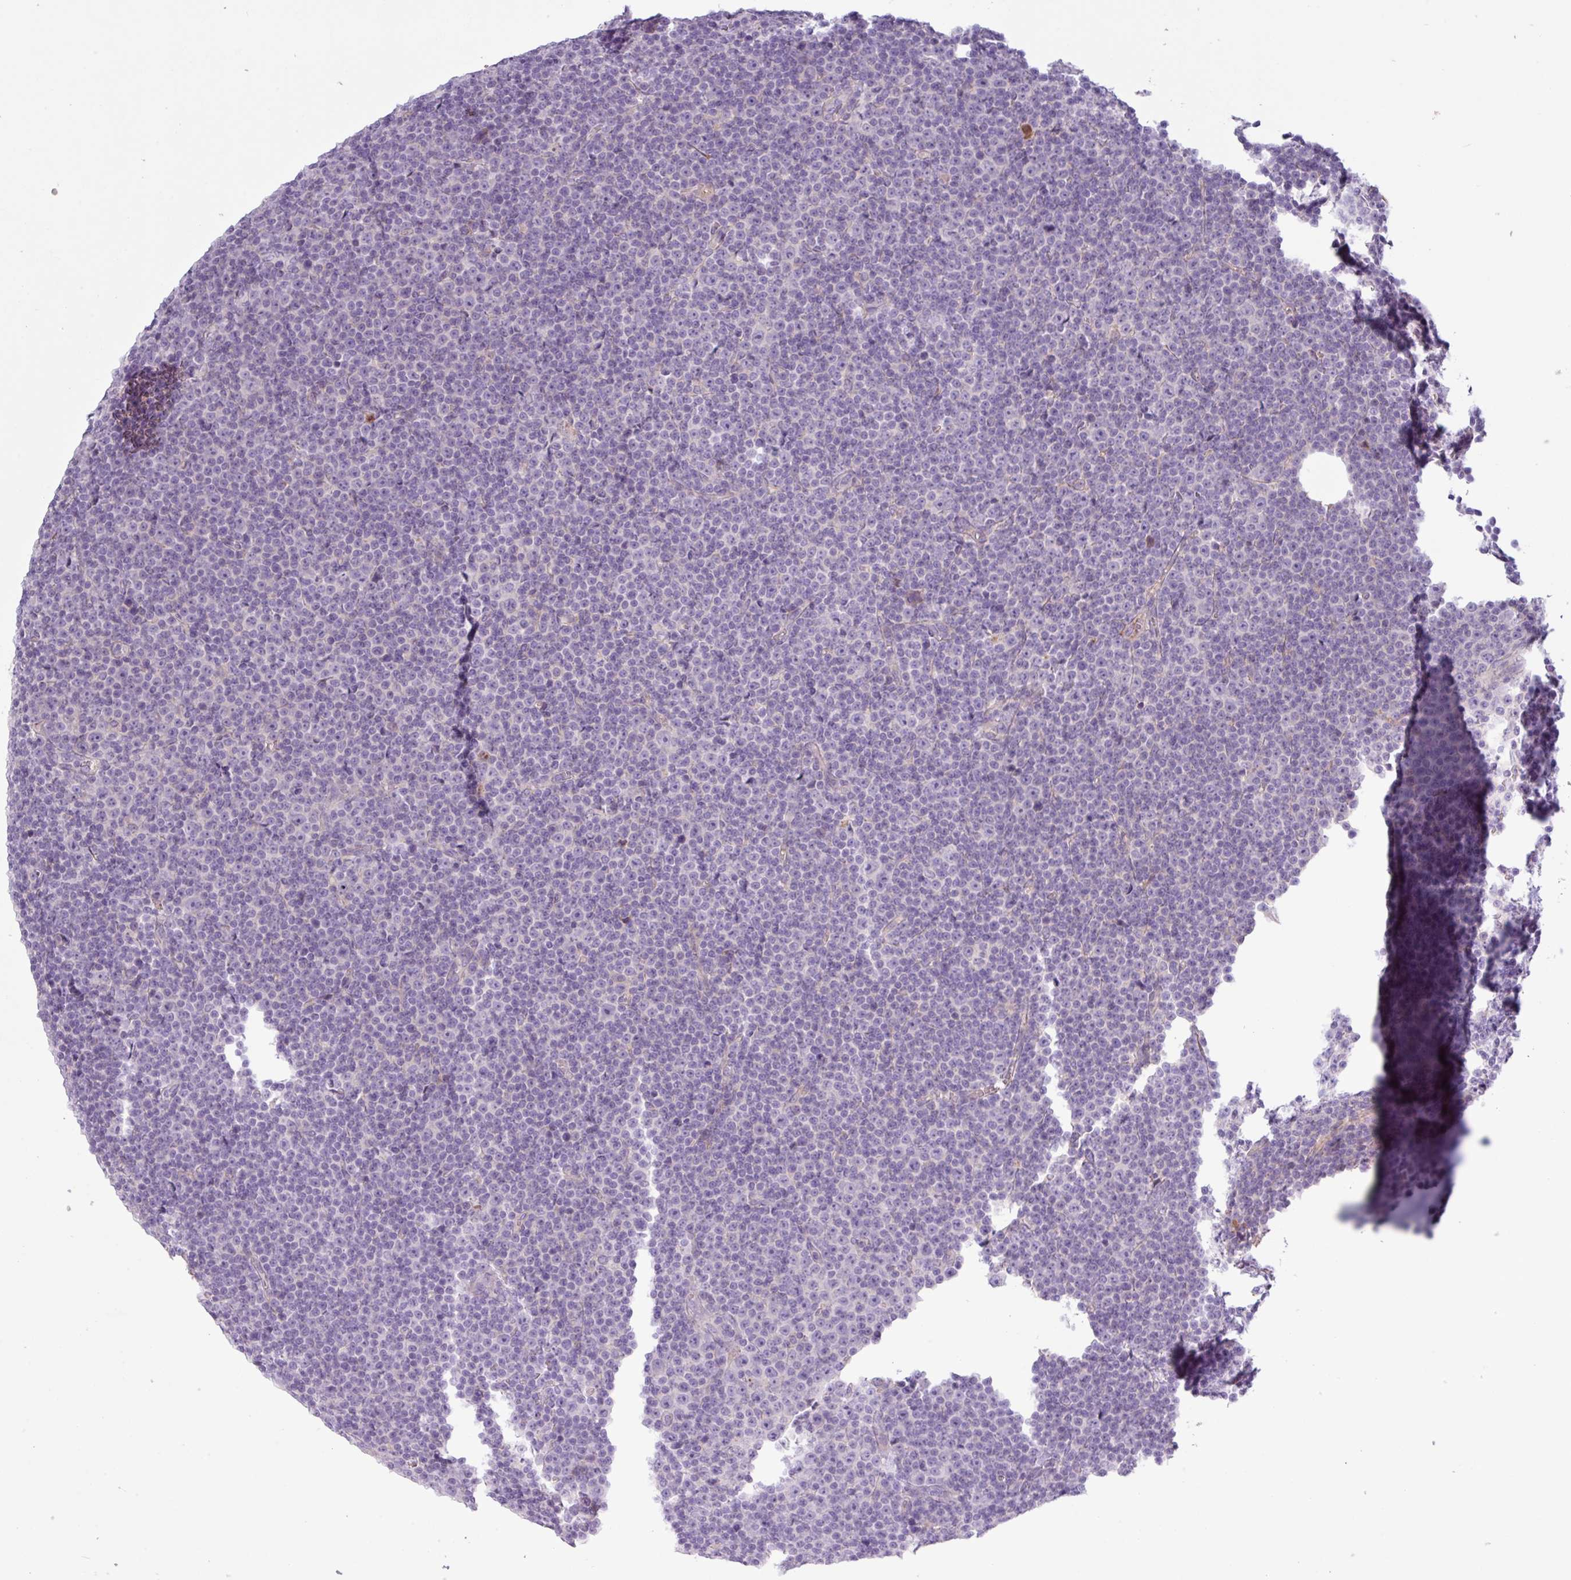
{"staining": {"intensity": "negative", "quantity": "none", "location": "none"}, "tissue": "lymphoma", "cell_type": "Tumor cells", "image_type": "cancer", "snomed": [{"axis": "morphology", "description": "Malignant lymphoma, non-Hodgkin's type, Low grade"}, {"axis": "topography", "description": "Lymph node"}], "caption": "This is an IHC micrograph of lymphoma. There is no staining in tumor cells.", "gene": "C4B", "patient": {"sex": "female", "age": 67}}